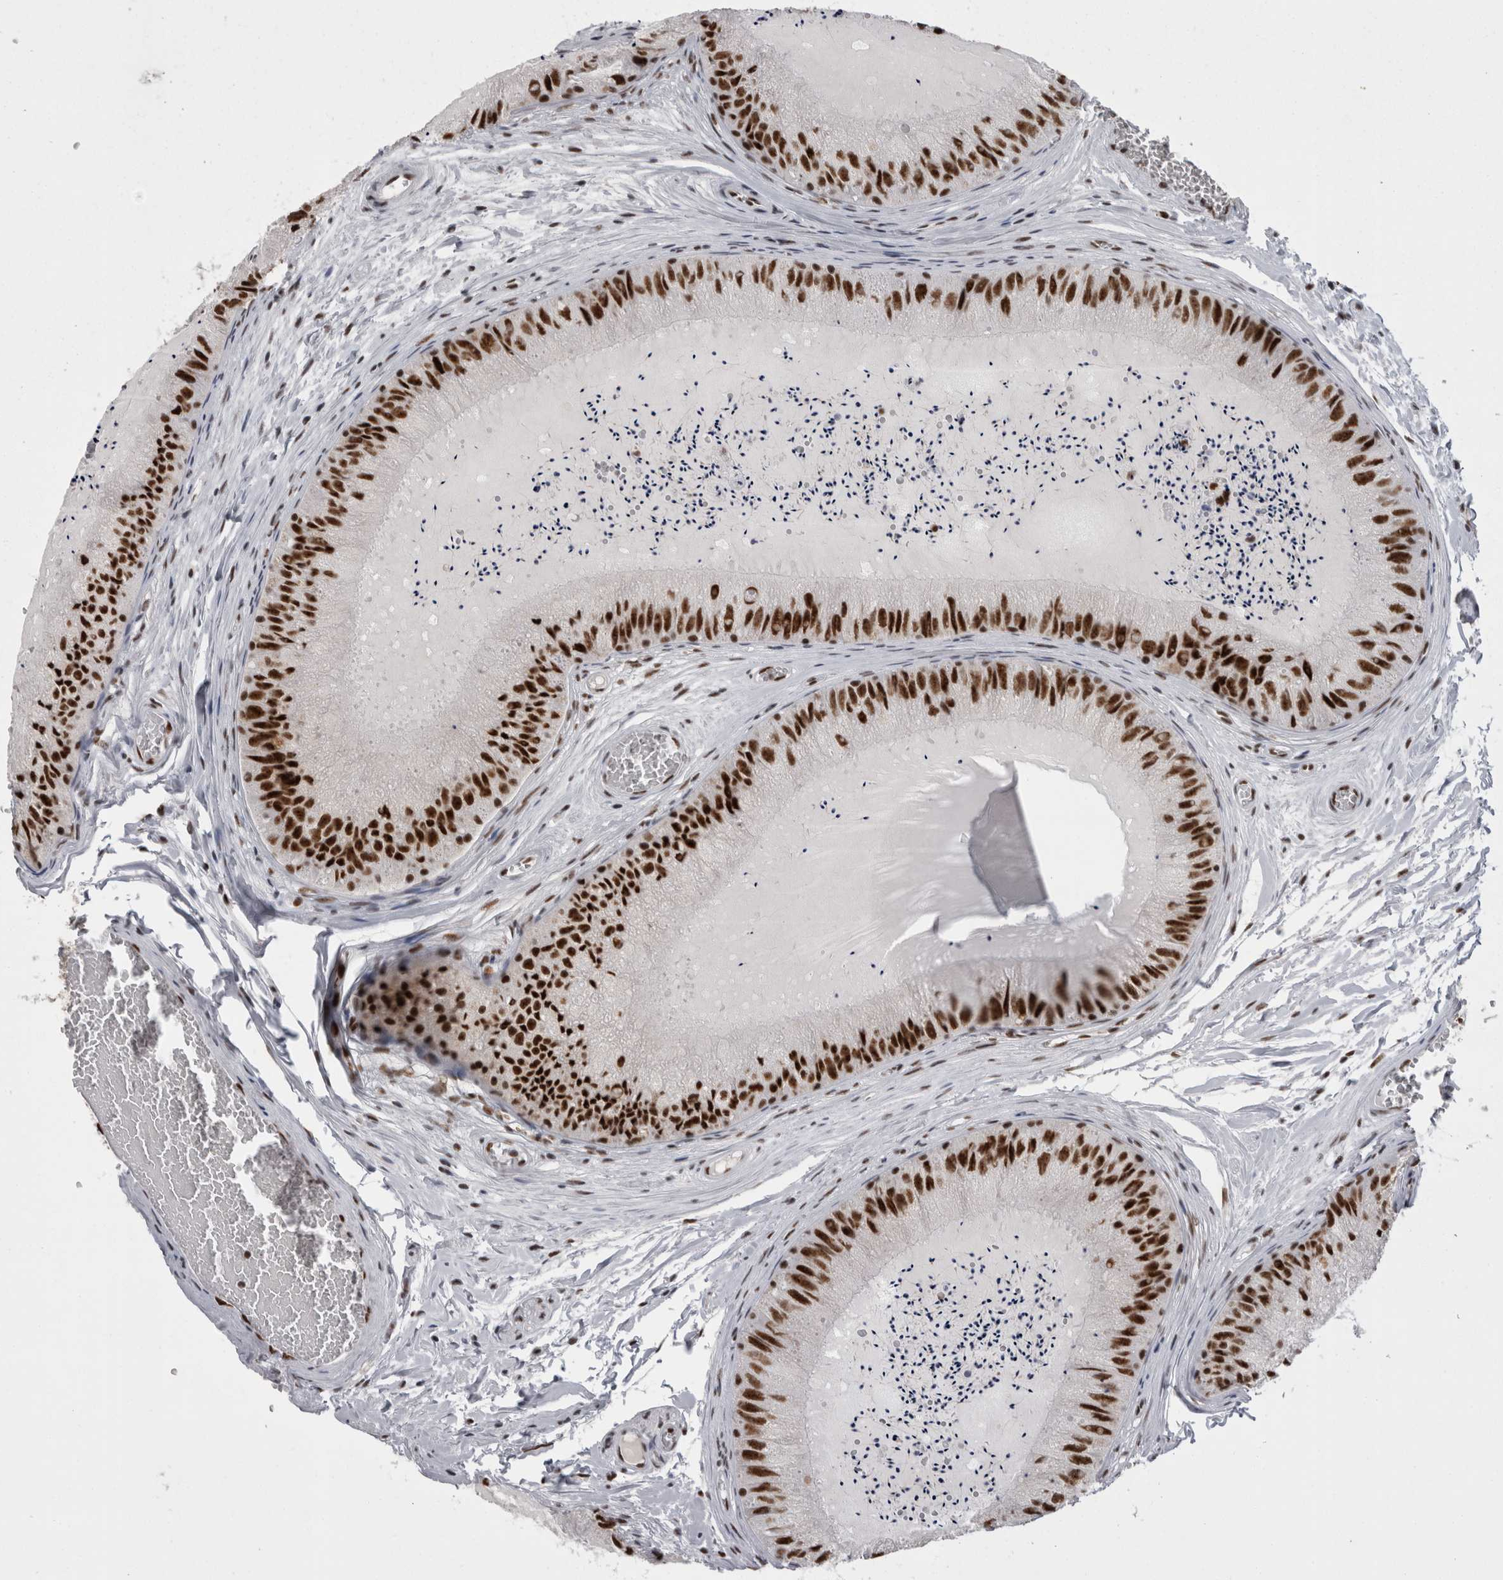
{"staining": {"intensity": "strong", "quantity": ">75%", "location": "nuclear"}, "tissue": "epididymis", "cell_type": "Glandular cells", "image_type": "normal", "snomed": [{"axis": "morphology", "description": "Normal tissue, NOS"}, {"axis": "topography", "description": "Epididymis"}], "caption": "Immunohistochemistry (IHC) histopathology image of normal human epididymis stained for a protein (brown), which demonstrates high levels of strong nuclear expression in approximately >75% of glandular cells.", "gene": "SNRNP40", "patient": {"sex": "male", "age": 31}}